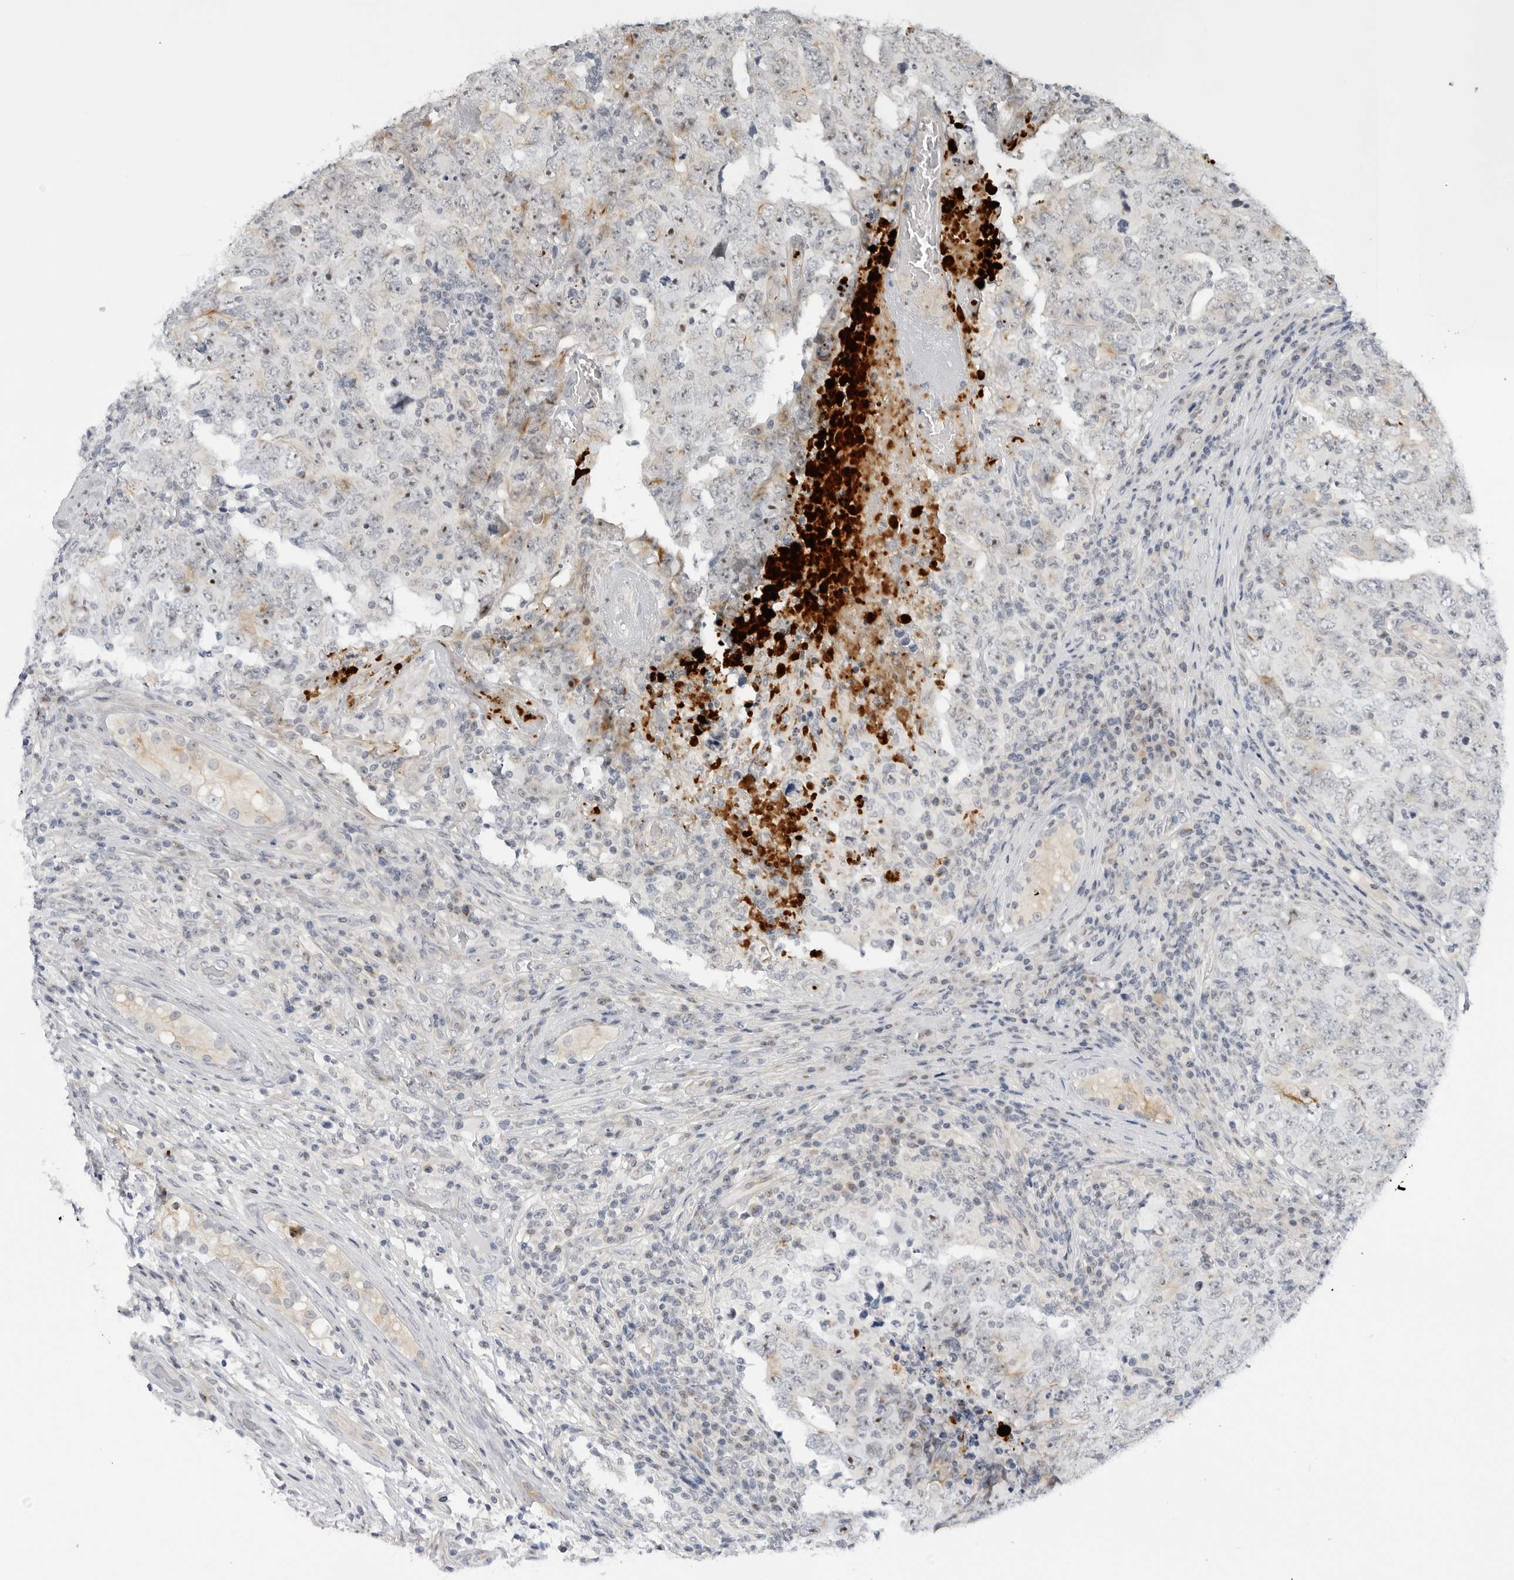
{"staining": {"intensity": "negative", "quantity": "none", "location": "none"}, "tissue": "testis cancer", "cell_type": "Tumor cells", "image_type": "cancer", "snomed": [{"axis": "morphology", "description": "Carcinoma, Embryonal, NOS"}, {"axis": "topography", "description": "Testis"}], "caption": "Immunohistochemistry (IHC) image of testis embryonal carcinoma stained for a protein (brown), which shows no staining in tumor cells. (DAB (3,3'-diaminobenzidine) IHC visualized using brightfield microscopy, high magnification).", "gene": "MAP2K5", "patient": {"sex": "male", "age": 26}}